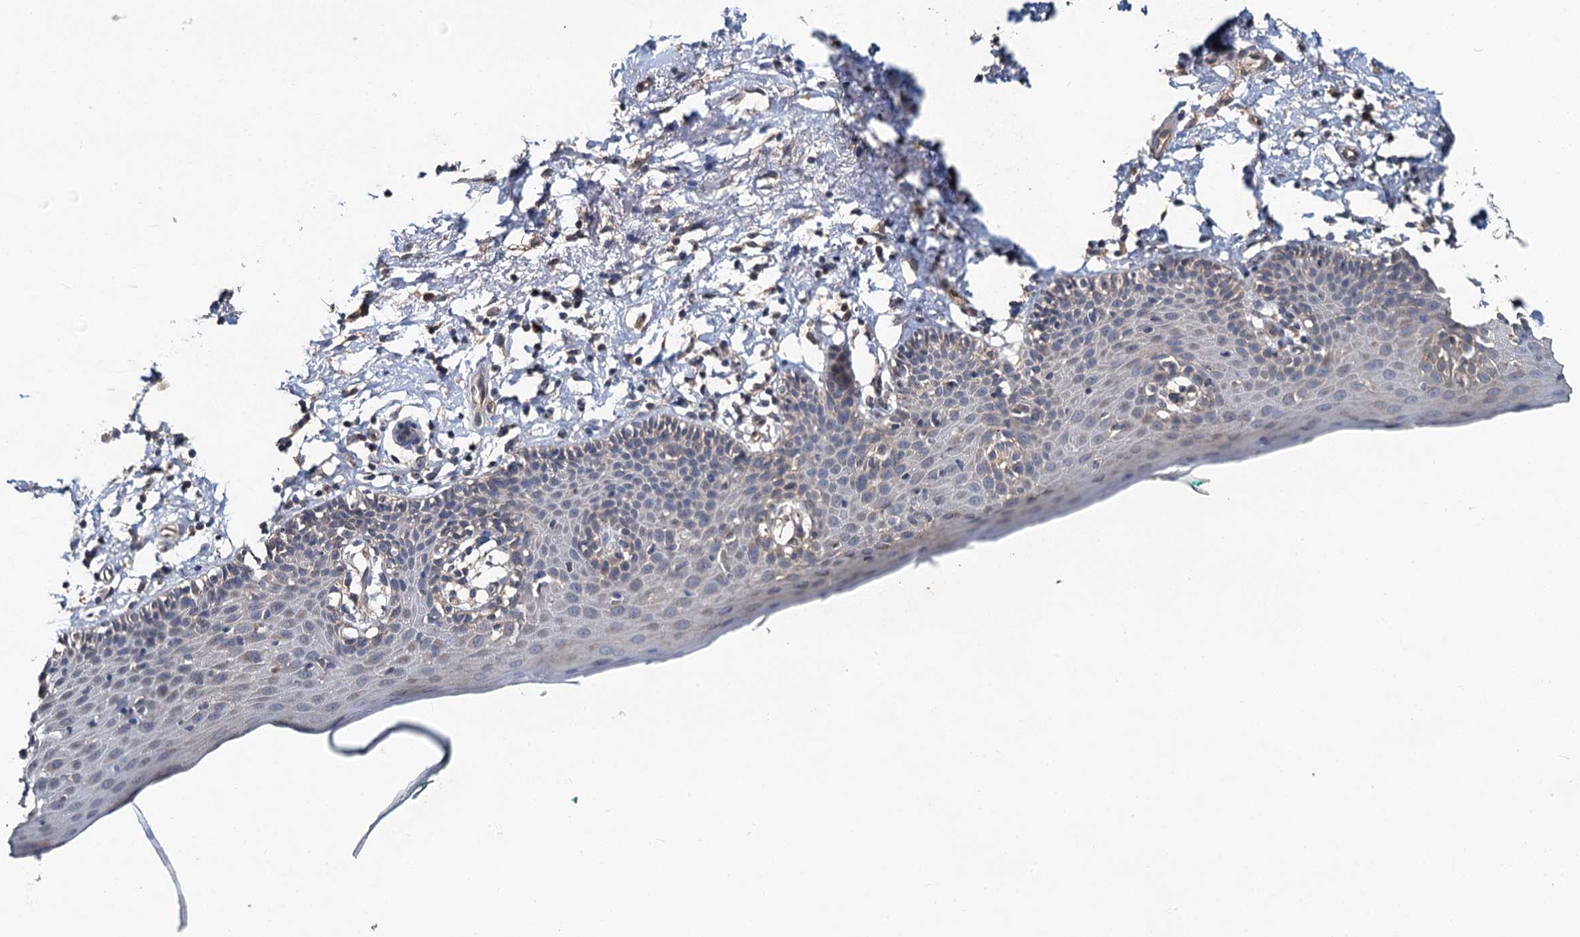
{"staining": {"intensity": "strong", "quantity": "<25%", "location": "cytoplasmic/membranous"}, "tissue": "skin", "cell_type": "Epidermal cells", "image_type": "normal", "snomed": [{"axis": "morphology", "description": "Normal tissue, NOS"}, {"axis": "topography", "description": "Vulva"}], "caption": "High-power microscopy captured an IHC micrograph of normal skin, revealing strong cytoplasmic/membranous staining in approximately <25% of epidermal cells.", "gene": "ZNF324", "patient": {"sex": "female", "age": 66}}